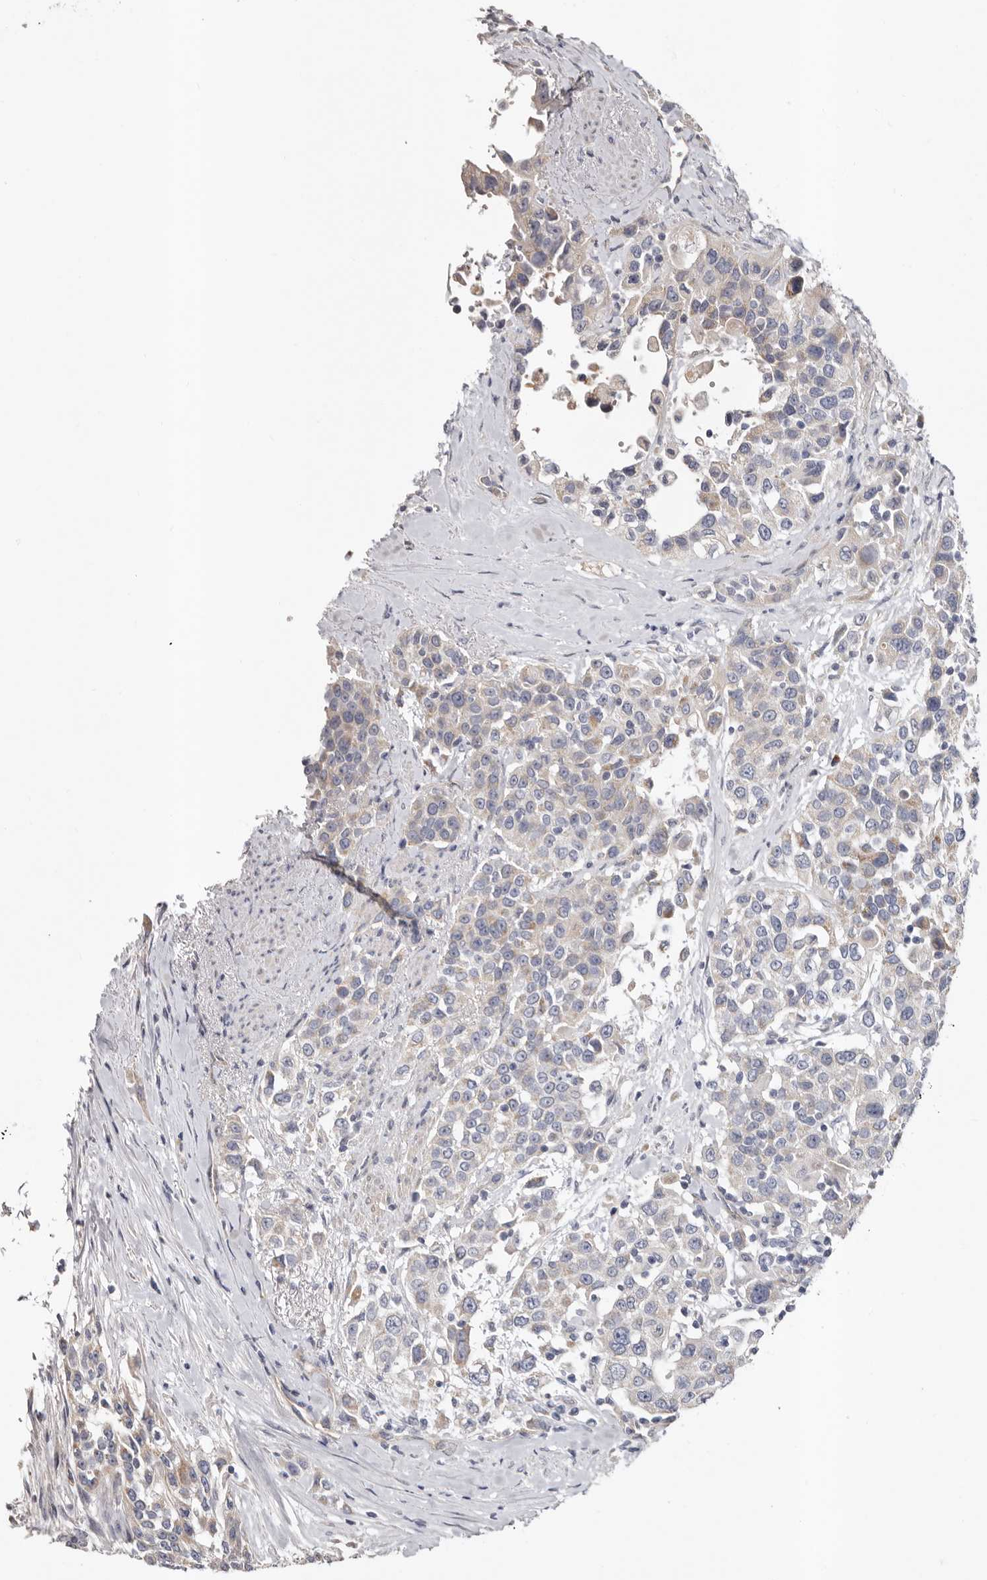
{"staining": {"intensity": "weak", "quantity": "25%-75%", "location": "cytoplasmic/membranous"}, "tissue": "urothelial cancer", "cell_type": "Tumor cells", "image_type": "cancer", "snomed": [{"axis": "morphology", "description": "Urothelial carcinoma, High grade"}, {"axis": "topography", "description": "Urinary bladder"}], "caption": "High-grade urothelial carcinoma was stained to show a protein in brown. There is low levels of weak cytoplasmic/membranous staining in about 25%-75% of tumor cells.", "gene": "SPTA1", "patient": {"sex": "female", "age": 80}}